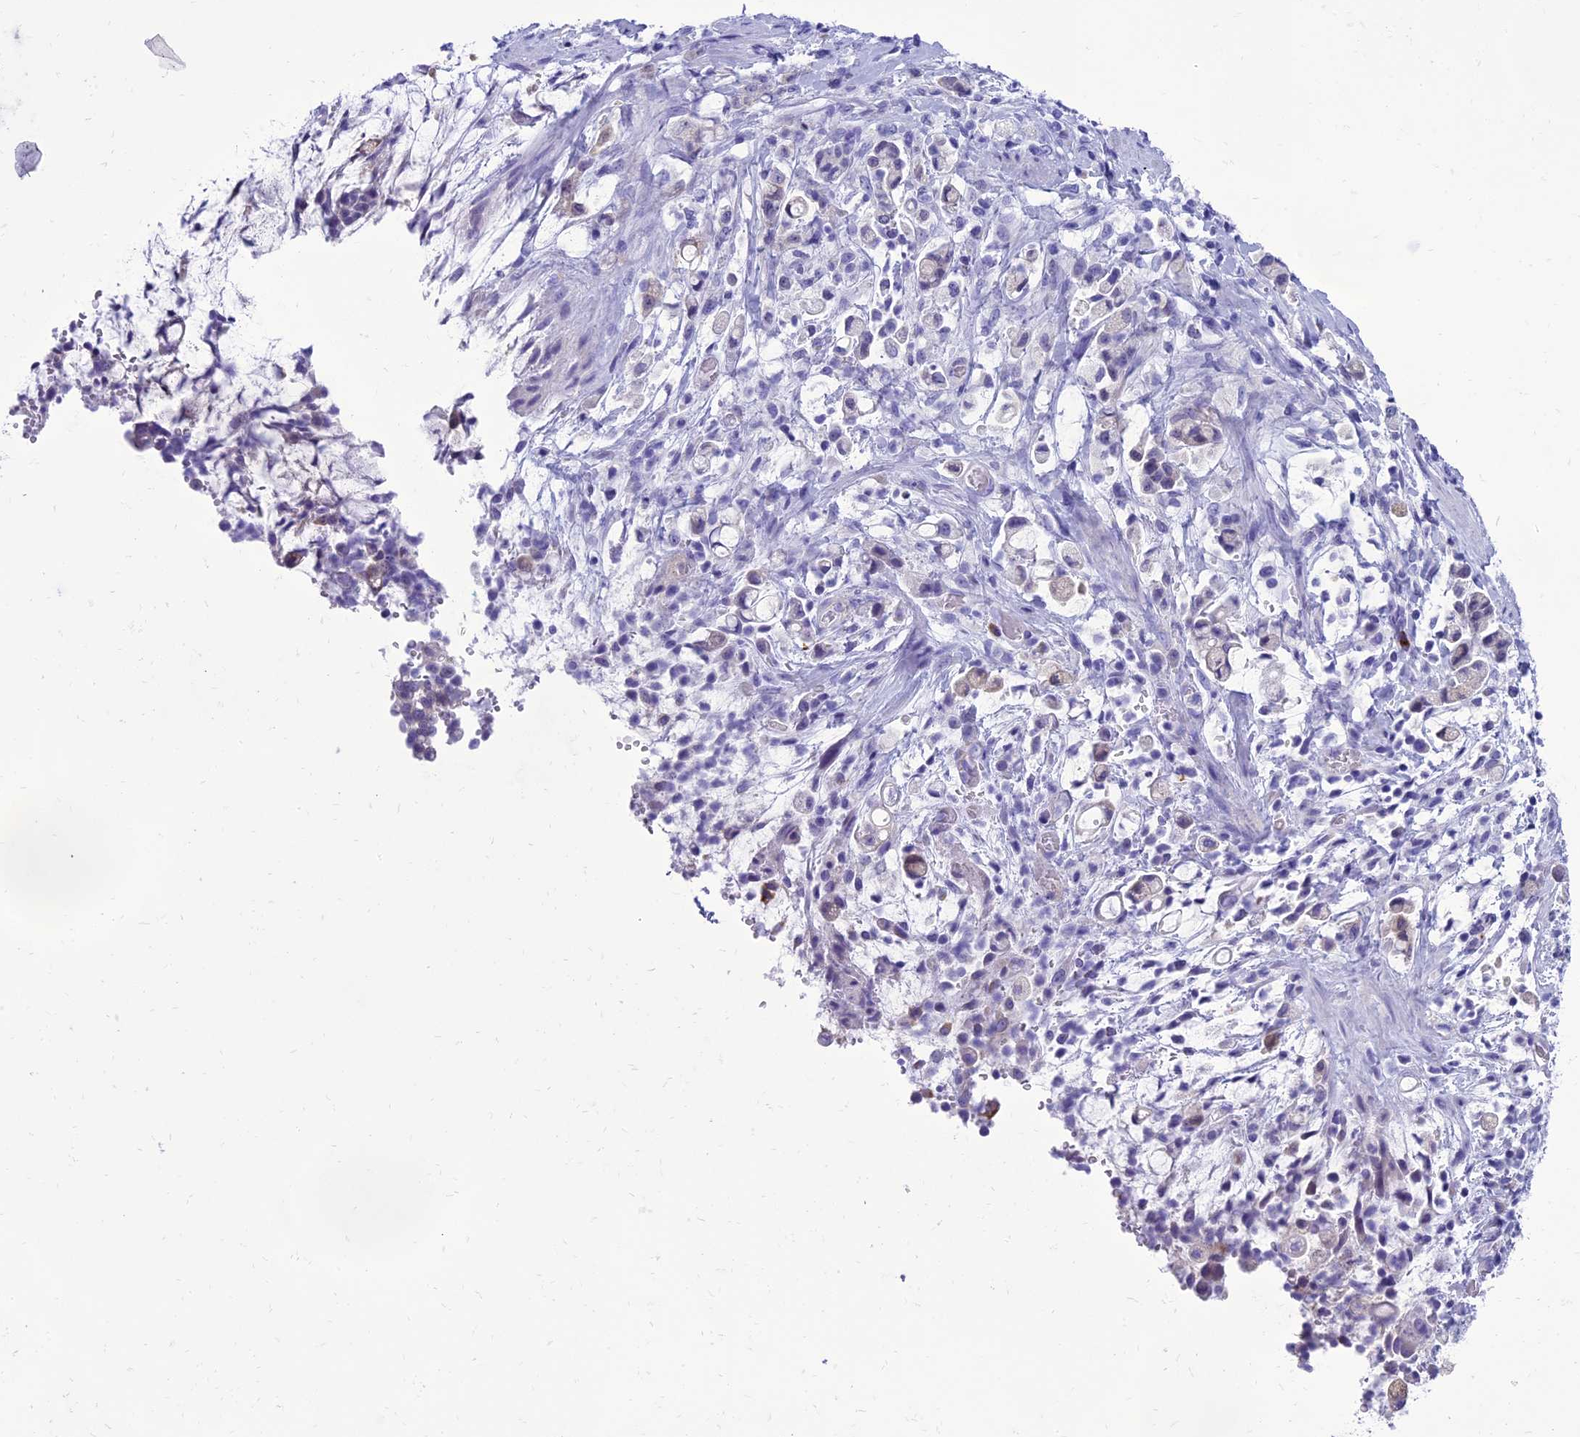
{"staining": {"intensity": "negative", "quantity": "none", "location": "none"}, "tissue": "stomach cancer", "cell_type": "Tumor cells", "image_type": "cancer", "snomed": [{"axis": "morphology", "description": "Adenocarcinoma, NOS"}, {"axis": "topography", "description": "Stomach"}], "caption": "Immunohistochemistry (IHC) histopathology image of neoplastic tissue: human stomach cancer (adenocarcinoma) stained with DAB (3,3'-diaminobenzidine) reveals no significant protein staining in tumor cells.", "gene": "KCTD14", "patient": {"sex": "female", "age": 60}}